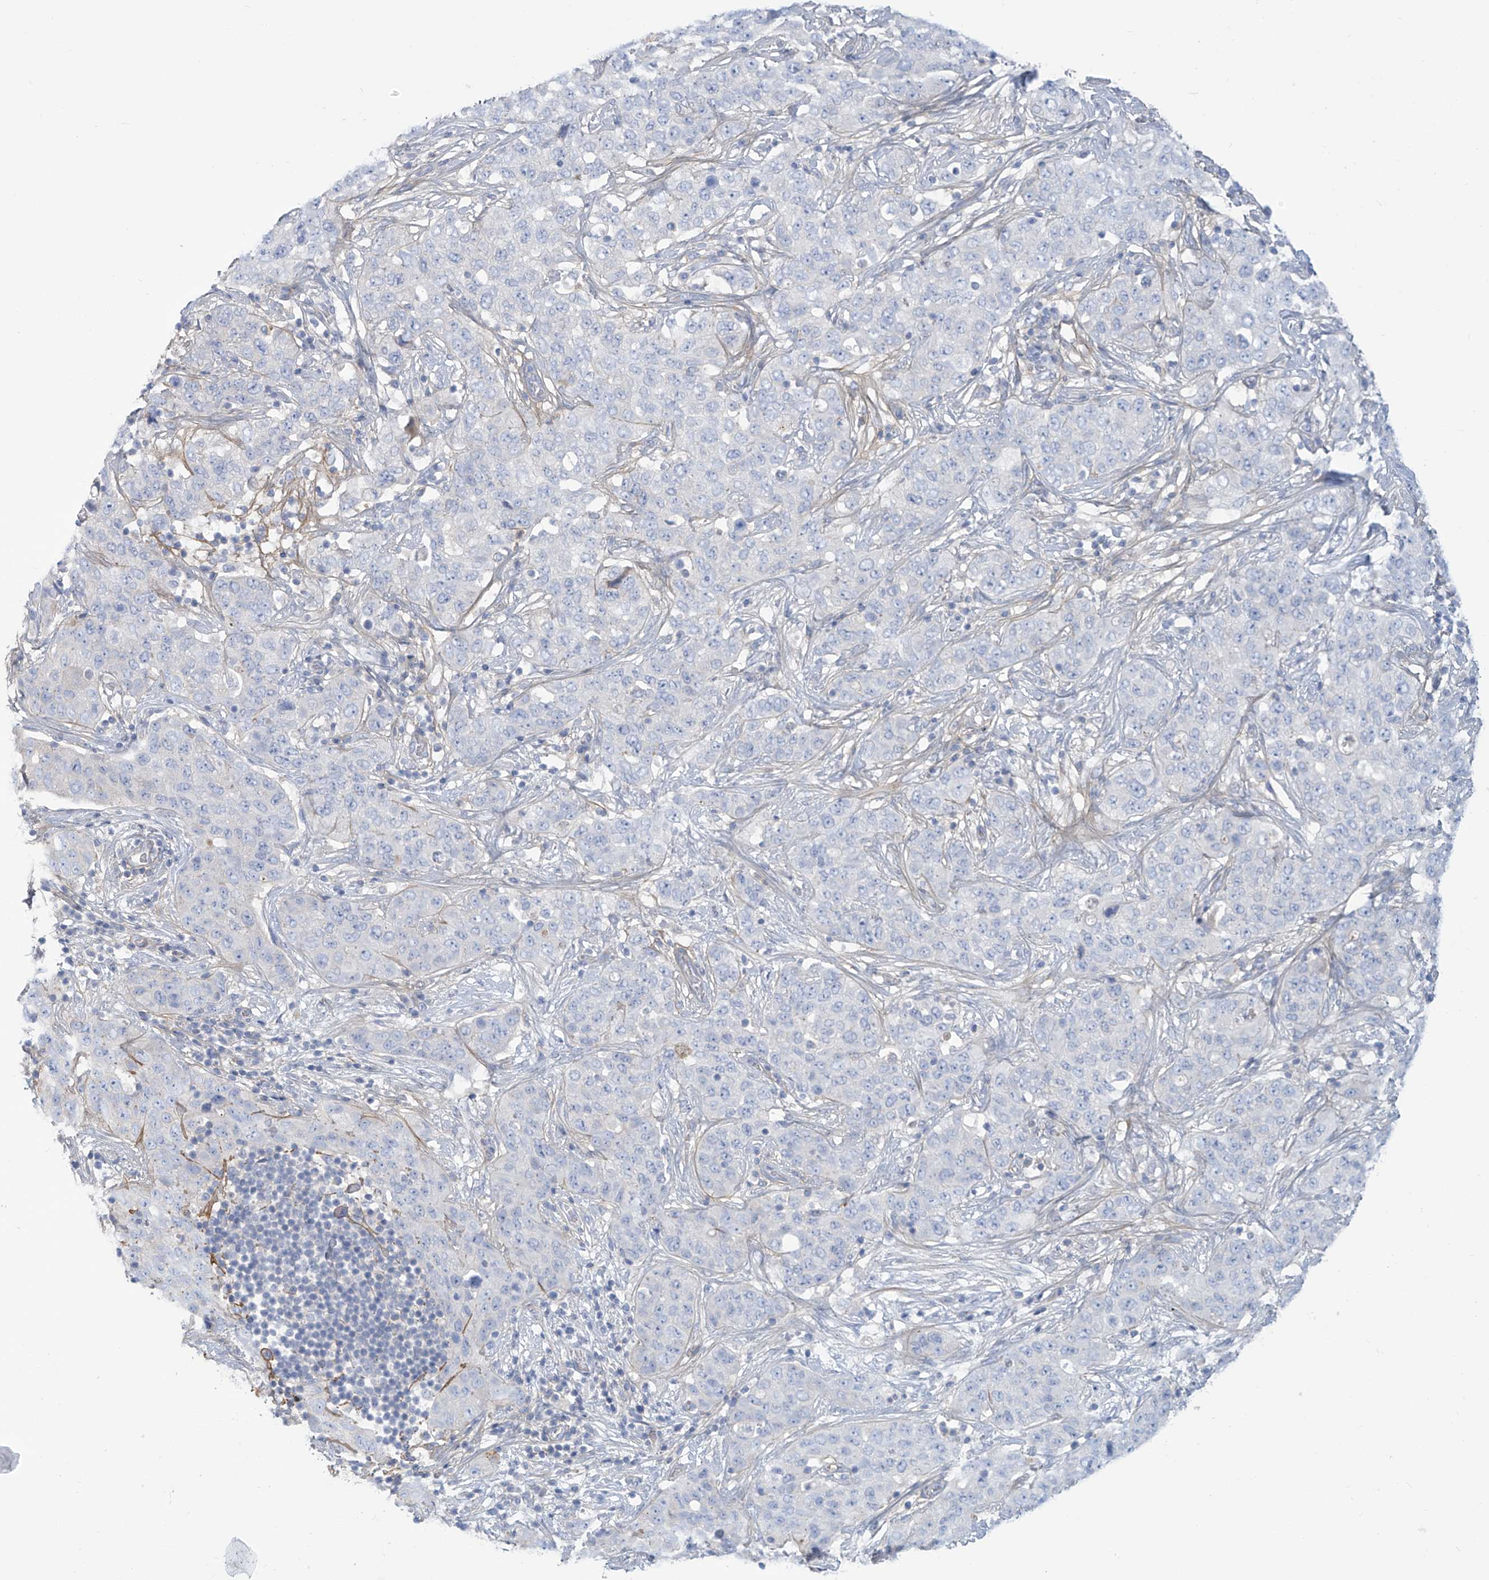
{"staining": {"intensity": "negative", "quantity": "none", "location": "none"}, "tissue": "stomach cancer", "cell_type": "Tumor cells", "image_type": "cancer", "snomed": [{"axis": "morphology", "description": "Normal tissue, NOS"}, {"axis": "morphology", "description": "Adenocarcinoma, NOS"}, {"axis": "topography", "description": "Lymph node"}, {"axis": "topography", "description": "Stomach"}], "caption": "Tumor cells show no significant staining in stomach cancer (adenocarcinoma). (DAB immunohistochemistry (IHC) visualized using brightfield microscopy, high magnification).", "gene": "FABP2", "patient": {"sex": "male", "age": 48}}